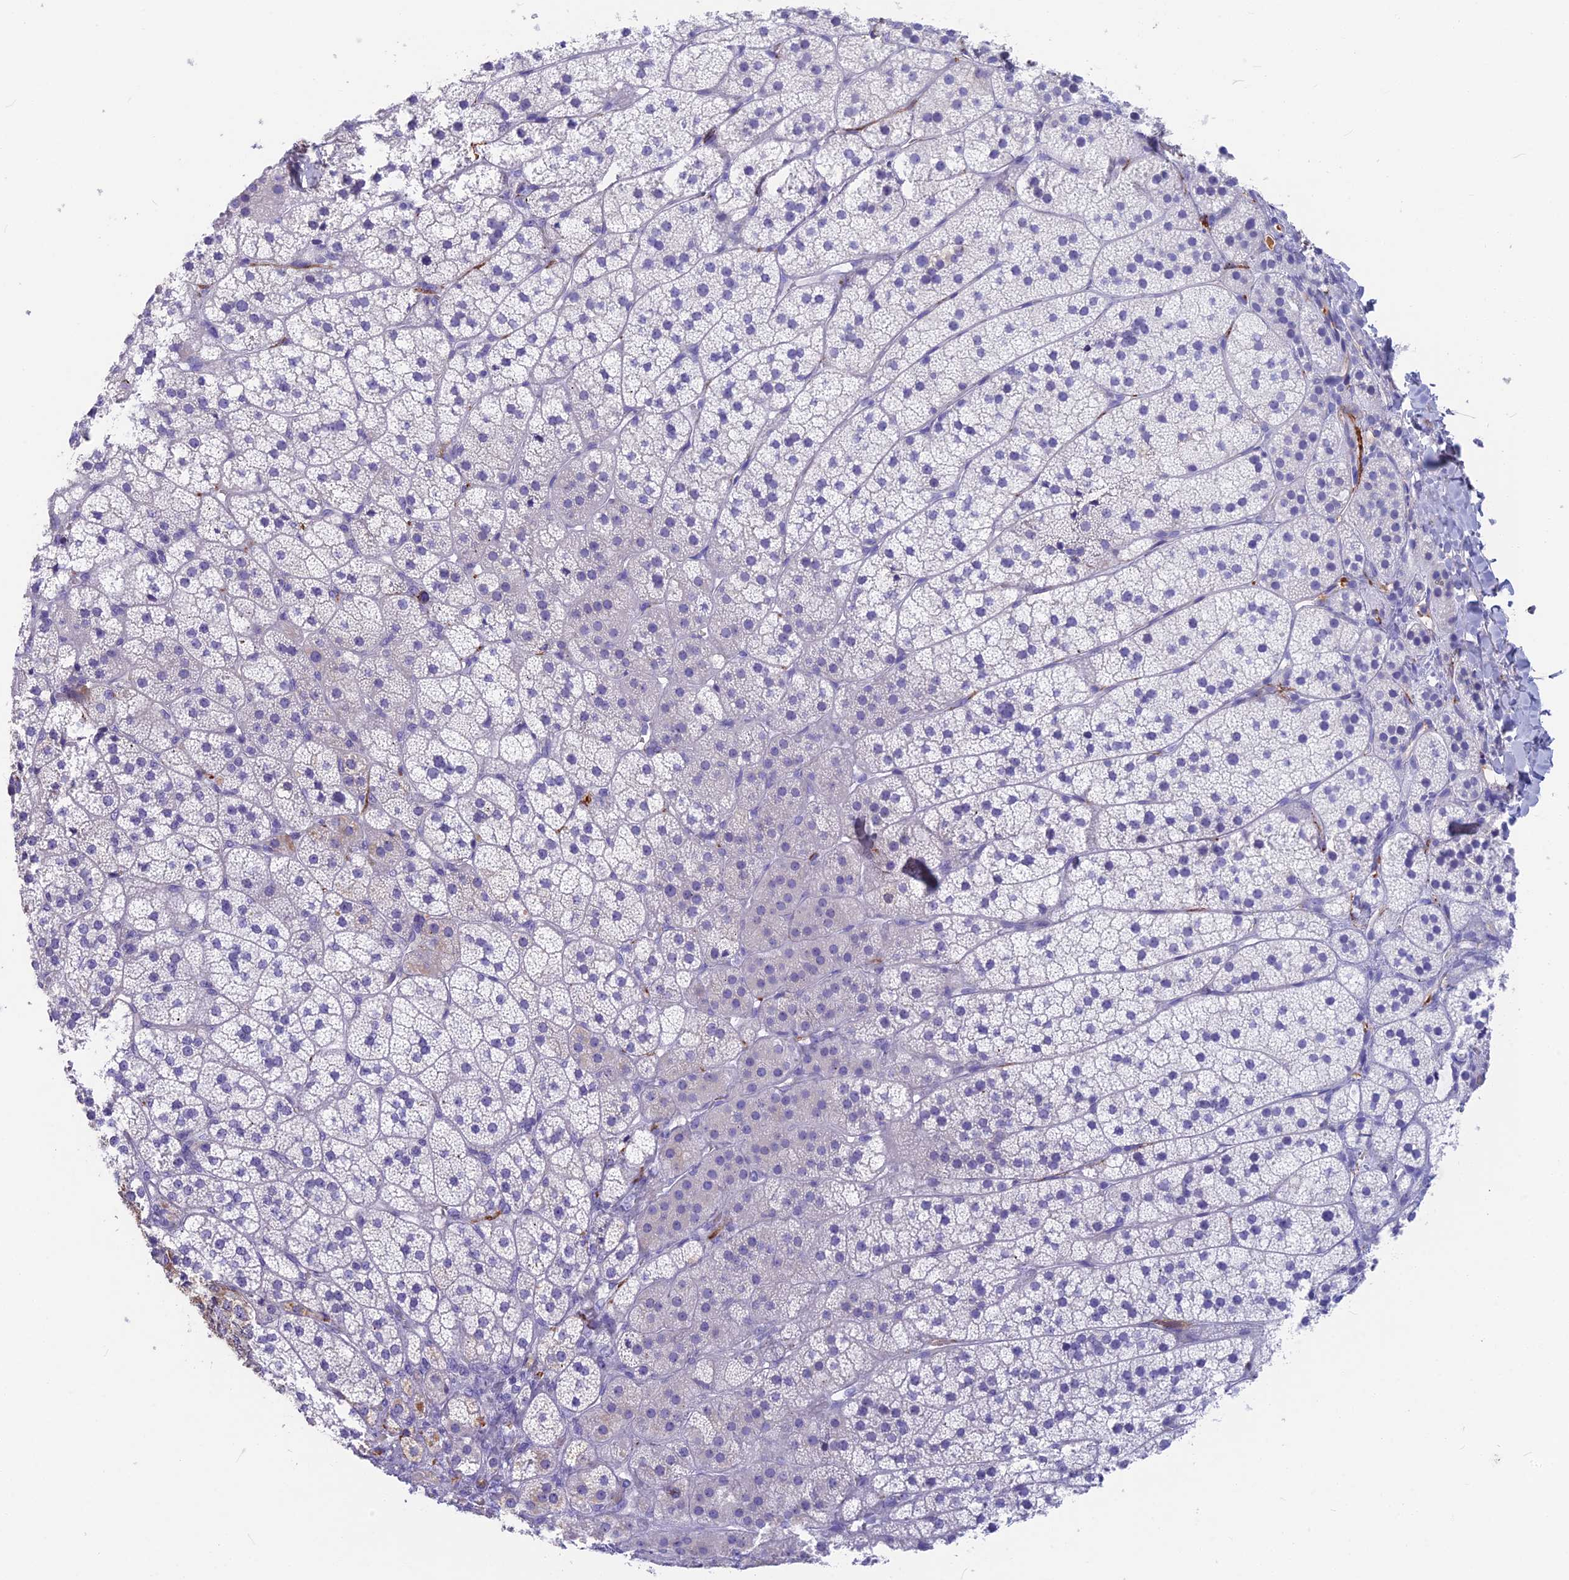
{"staining": {"intensity": "negative", "quantity": "none", "location": "none"}, "tissue": "adrenal gland", "cell_type": "Glandular cells", "image_type": "normal", "snomed": [{"axis": "morphology", "description": "Normal tissue, NOS"}, {"axis": "topography", "description": "Adrenal gland"}], "caption": "Immunohistochemistry of unremarkable adrenal gland displays no positivity in glandular cells.", "gene": "SNAP91", "patient": {"sex": "female", "age": 44}}